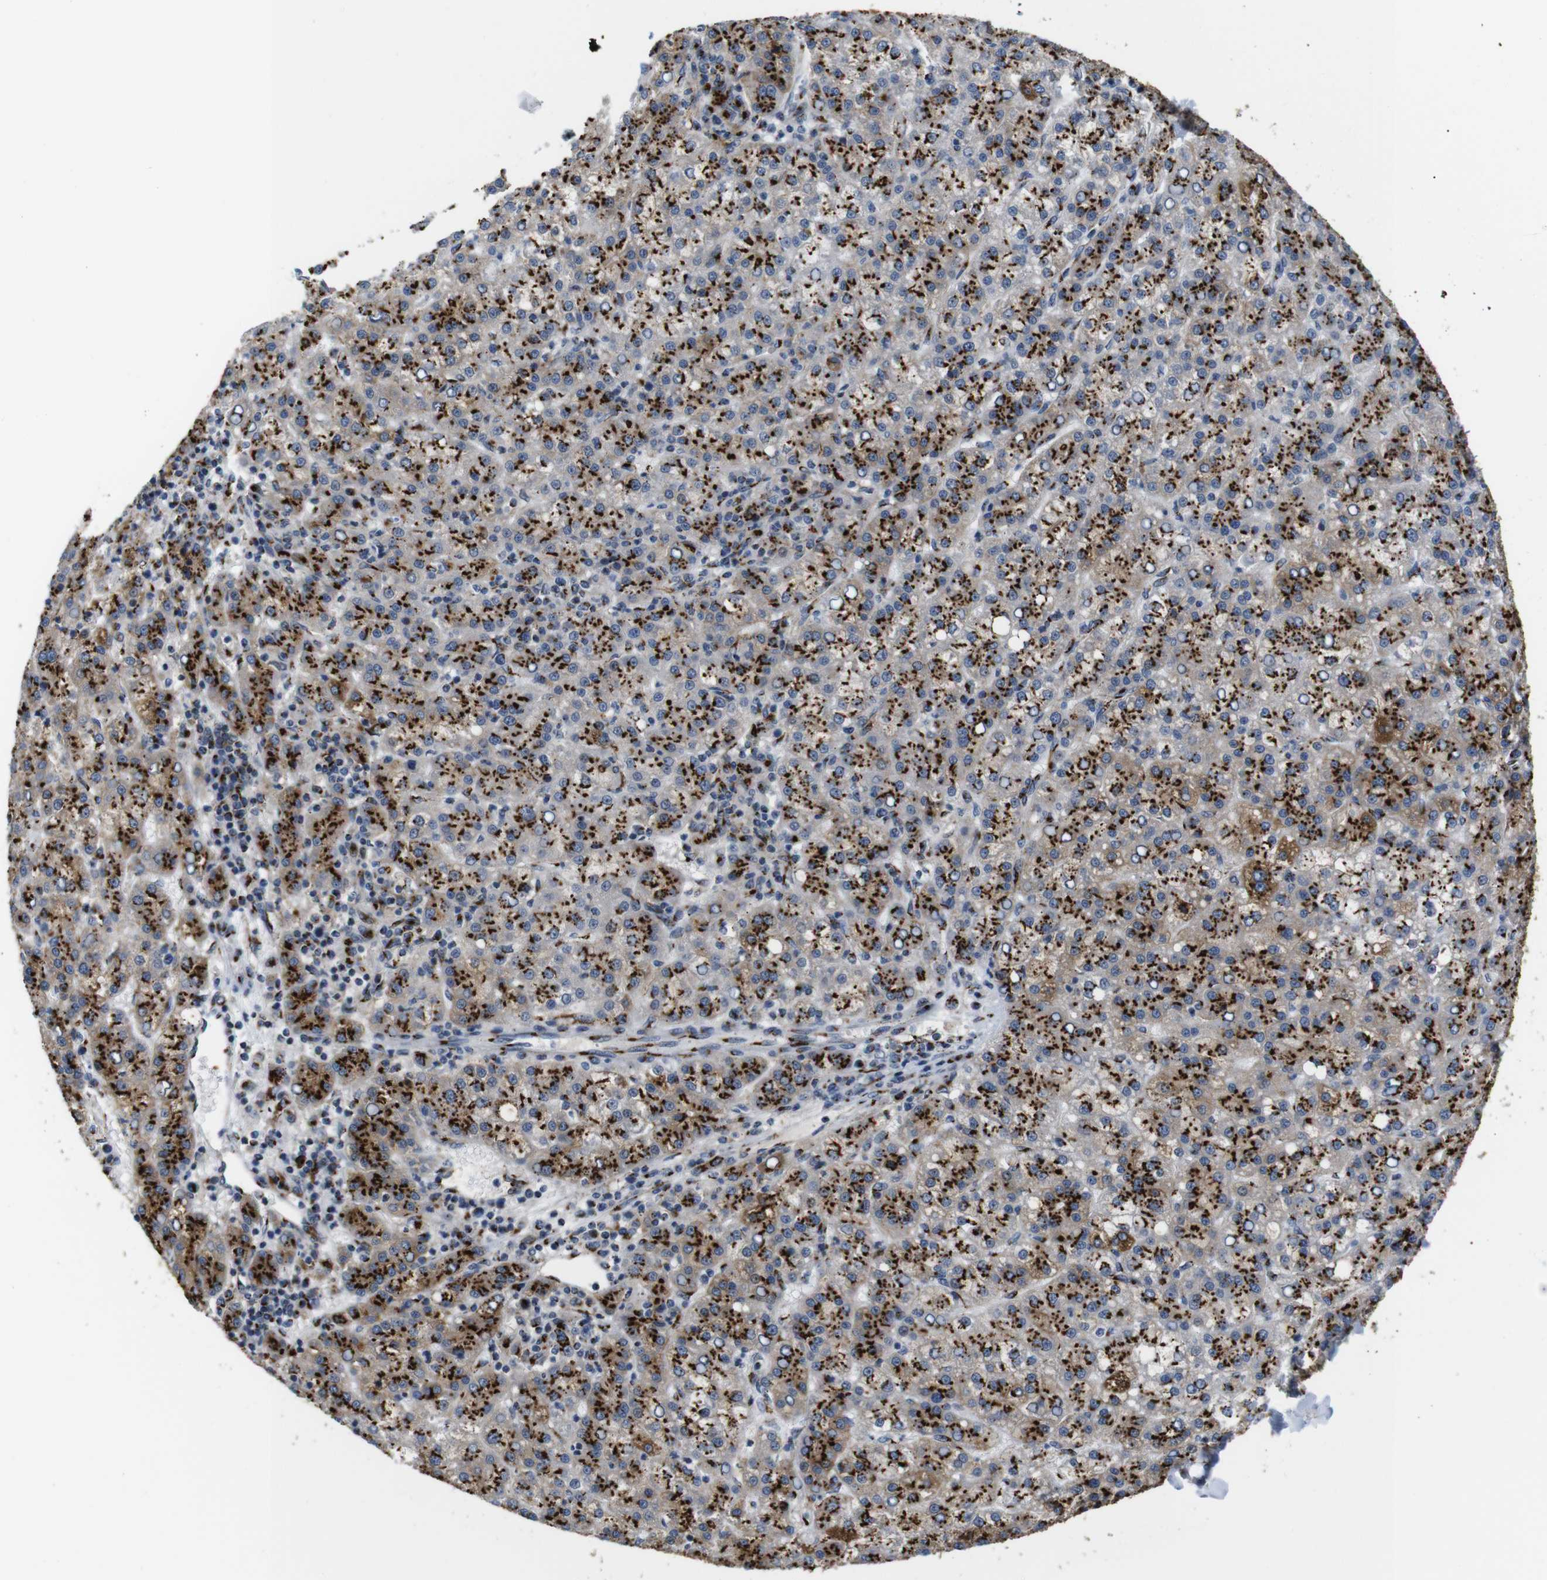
{"staining": {"intensity": "strong", "quantity": ">75%", "location": "cytoplasmic/membranous"}, "tissue": "liver cancer", "cell_type": "Tumor cells", "image_type": "cancer", "snomed": [{"axis": "morphology", "description": "Carcinoma, Hepatocellular, NOS"}, {"axis": "topography", "description": "Liver"}], "caption": "The immunohistochemical stain highlights strong cytoplasmic/membranous staining in tumor cells of hepatocellular carcinoma (liver) tissue.", "gene": "TGOLN2", "patient": {"sex": "female", "age": 58}}